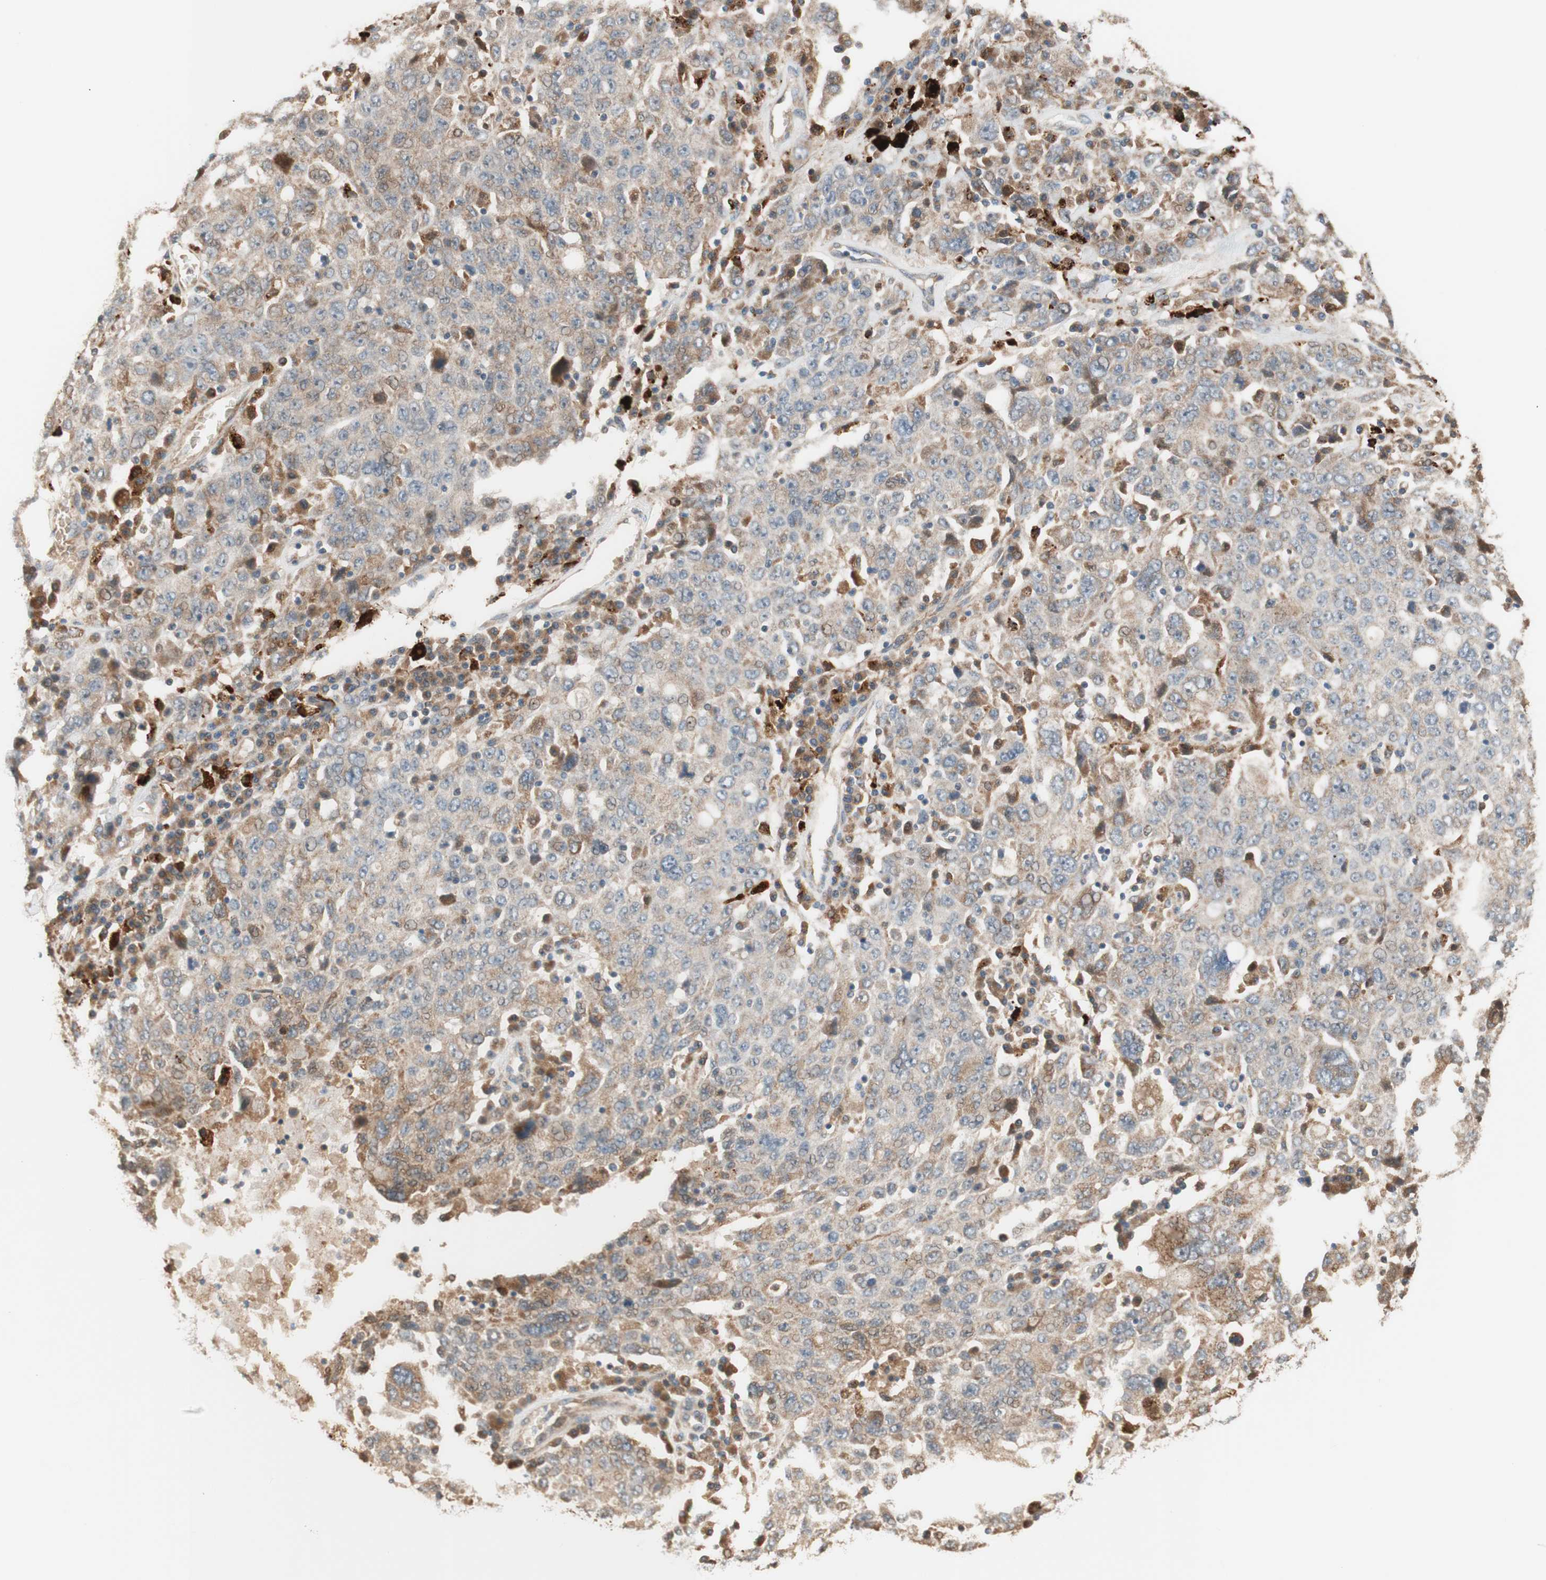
{"staining": {"intensity": "weak", "quantity": ">75%", "location": "cytoplasmic/membranous"}, "tissue": "ovarian cancer", "cell_type": "Tumor cells", "image_type": "cancer", "snomed": [{"axis": "morphology", "description": "Carcinoma, endometroid"}, {"axis": "topography", "description": "Ovary"}], "caption": "Immunohistochemical staining of human ovarian cancer displays low levels of weak cytoplasmic/membranous protein positivity in about >75% of tumor cells.", "gene": "PTPN21", "patient": {"sex": "female", "age": 62}}